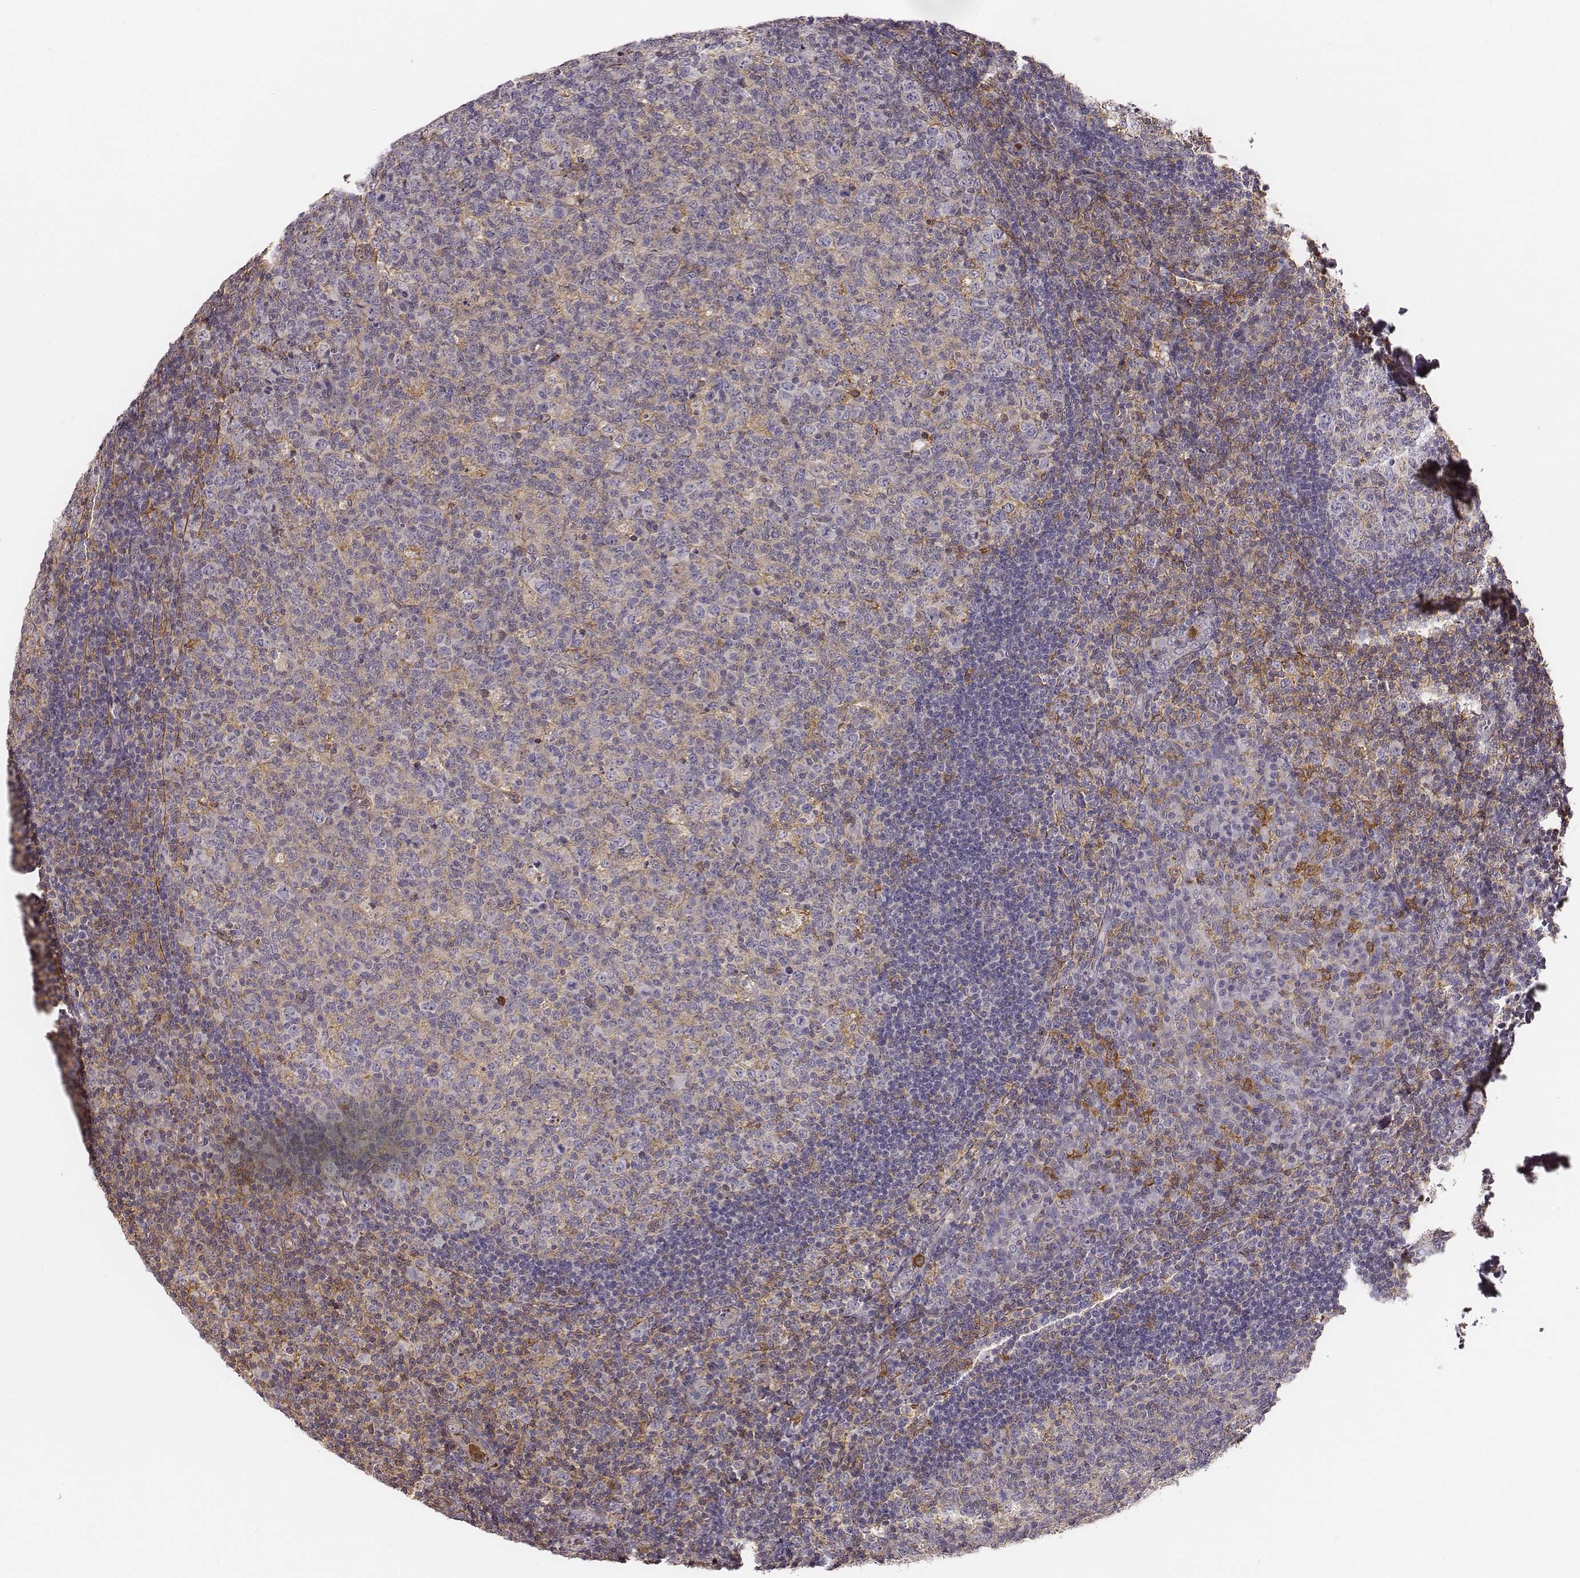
{"staining": {"intensity": "moderate", "quantity": "<25%", "location": "cytoplasmic/membranous"}, "tissue": "tonsil", "cell_type": "Germinal center cells", "image_type": "normal", "snomed": [{"axis": "morphology", "description": "Normal tissue, NOS"}, {"axis": "topography", "description": "Tonsil"}], "caption": "Protein staining by immunohistochemistry (IHC) demonstrates moderate cytoplasmic/membranous positivity in approximately <25% of germinal center cells in unremarkable tonsil. (IHC, brightfield microscopy, high magnification).", "gene": "ZYX", "patient": {"sex": "male", "age": 17}}